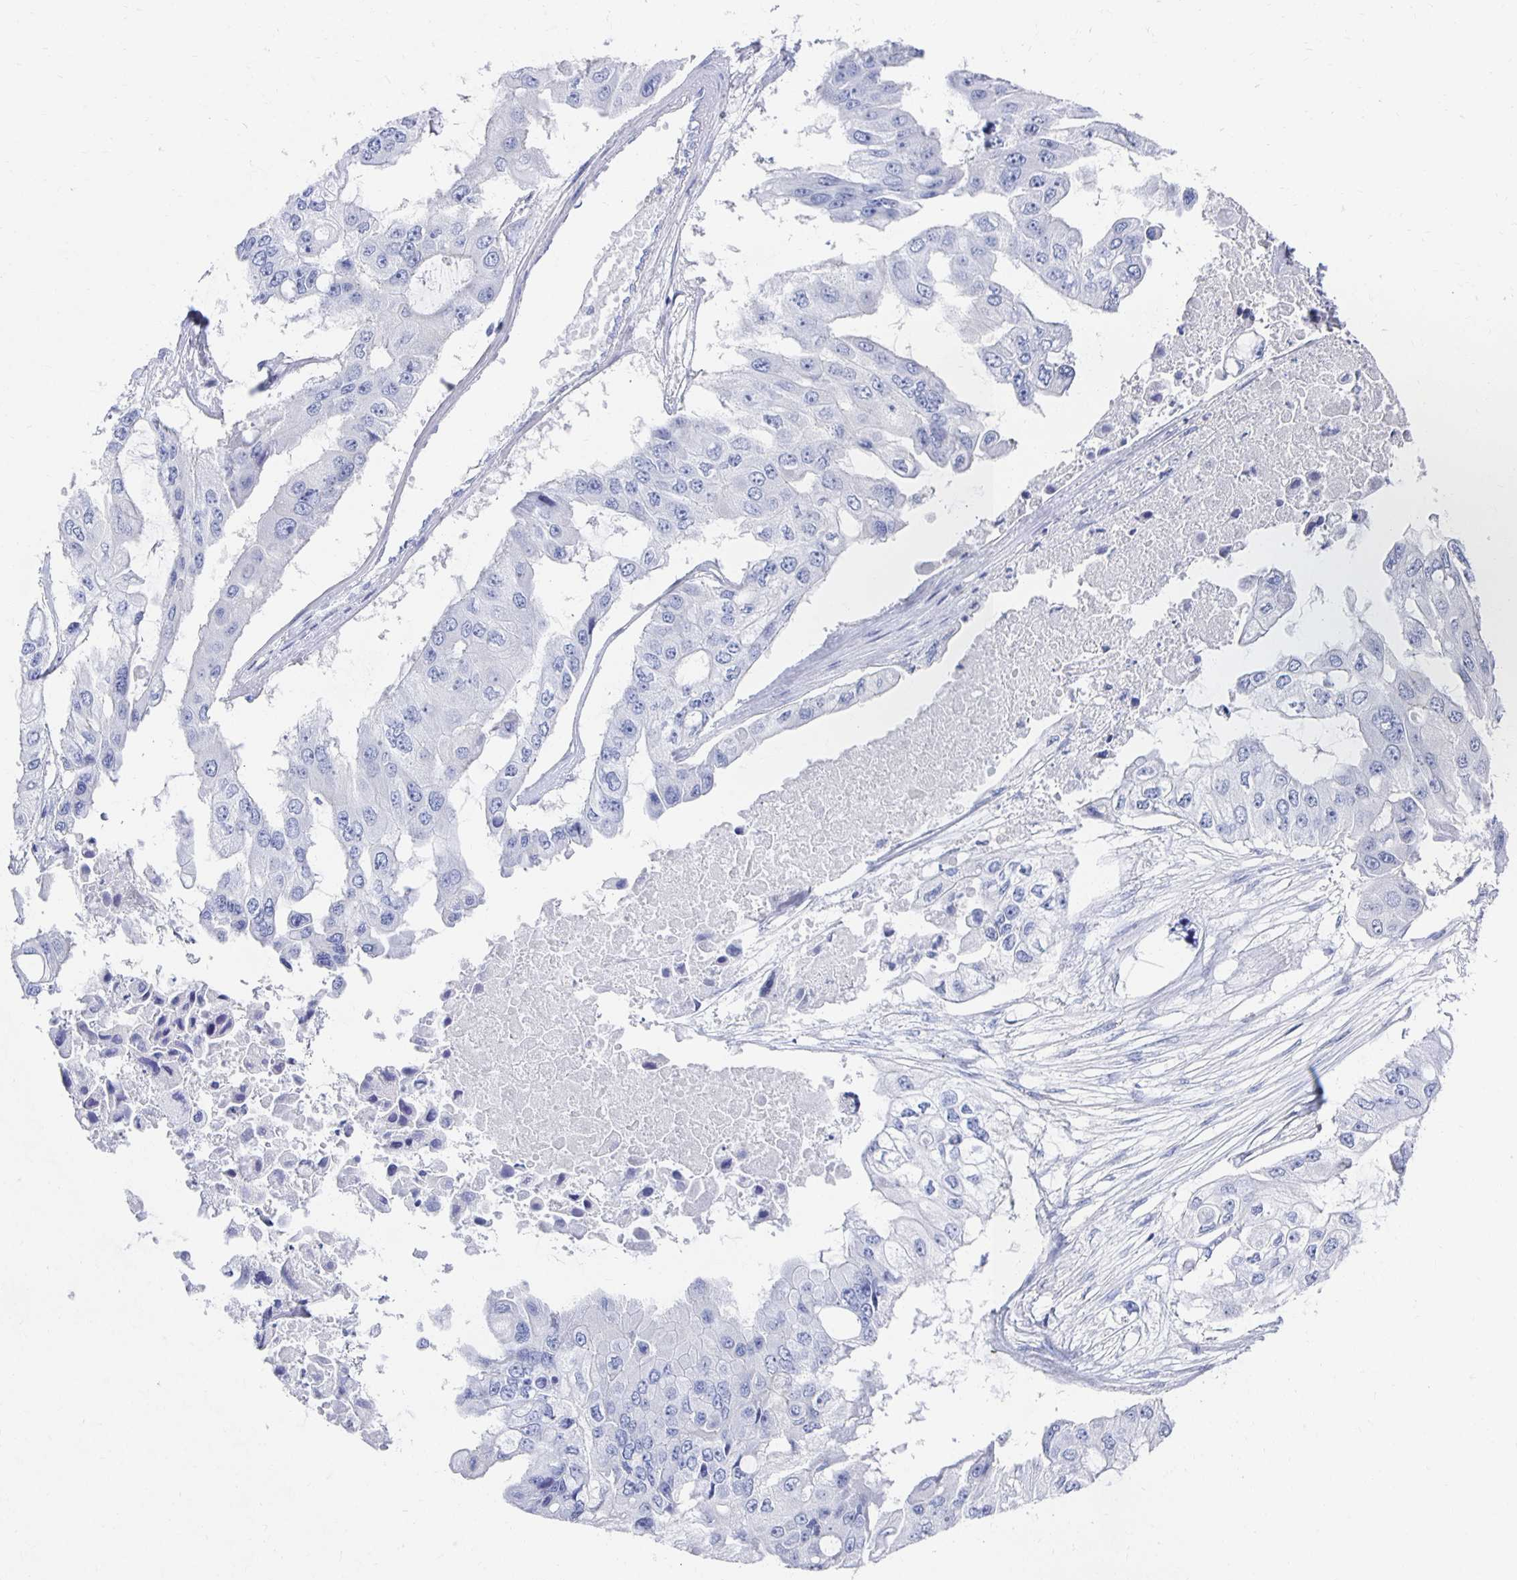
{"staining": {"intensity": "negative", "quantity": "none", "location": "none"}, "tissue": "ovarian cancer", "cell_type": "Tumor cells", "image_type": "cancer", "snomed": [{"axis": "morphology", "description": "Cystadenocarcinoma, serous, NOS"}, {"axis": "topography", "description": "Ovary"}], "caption": "The micrograph displays no significant expression in tumor cells of ovarian serous cystadenocarcinoma.", "gene": "PRDM7", "patient": {"sex": "female", "age": 56}}